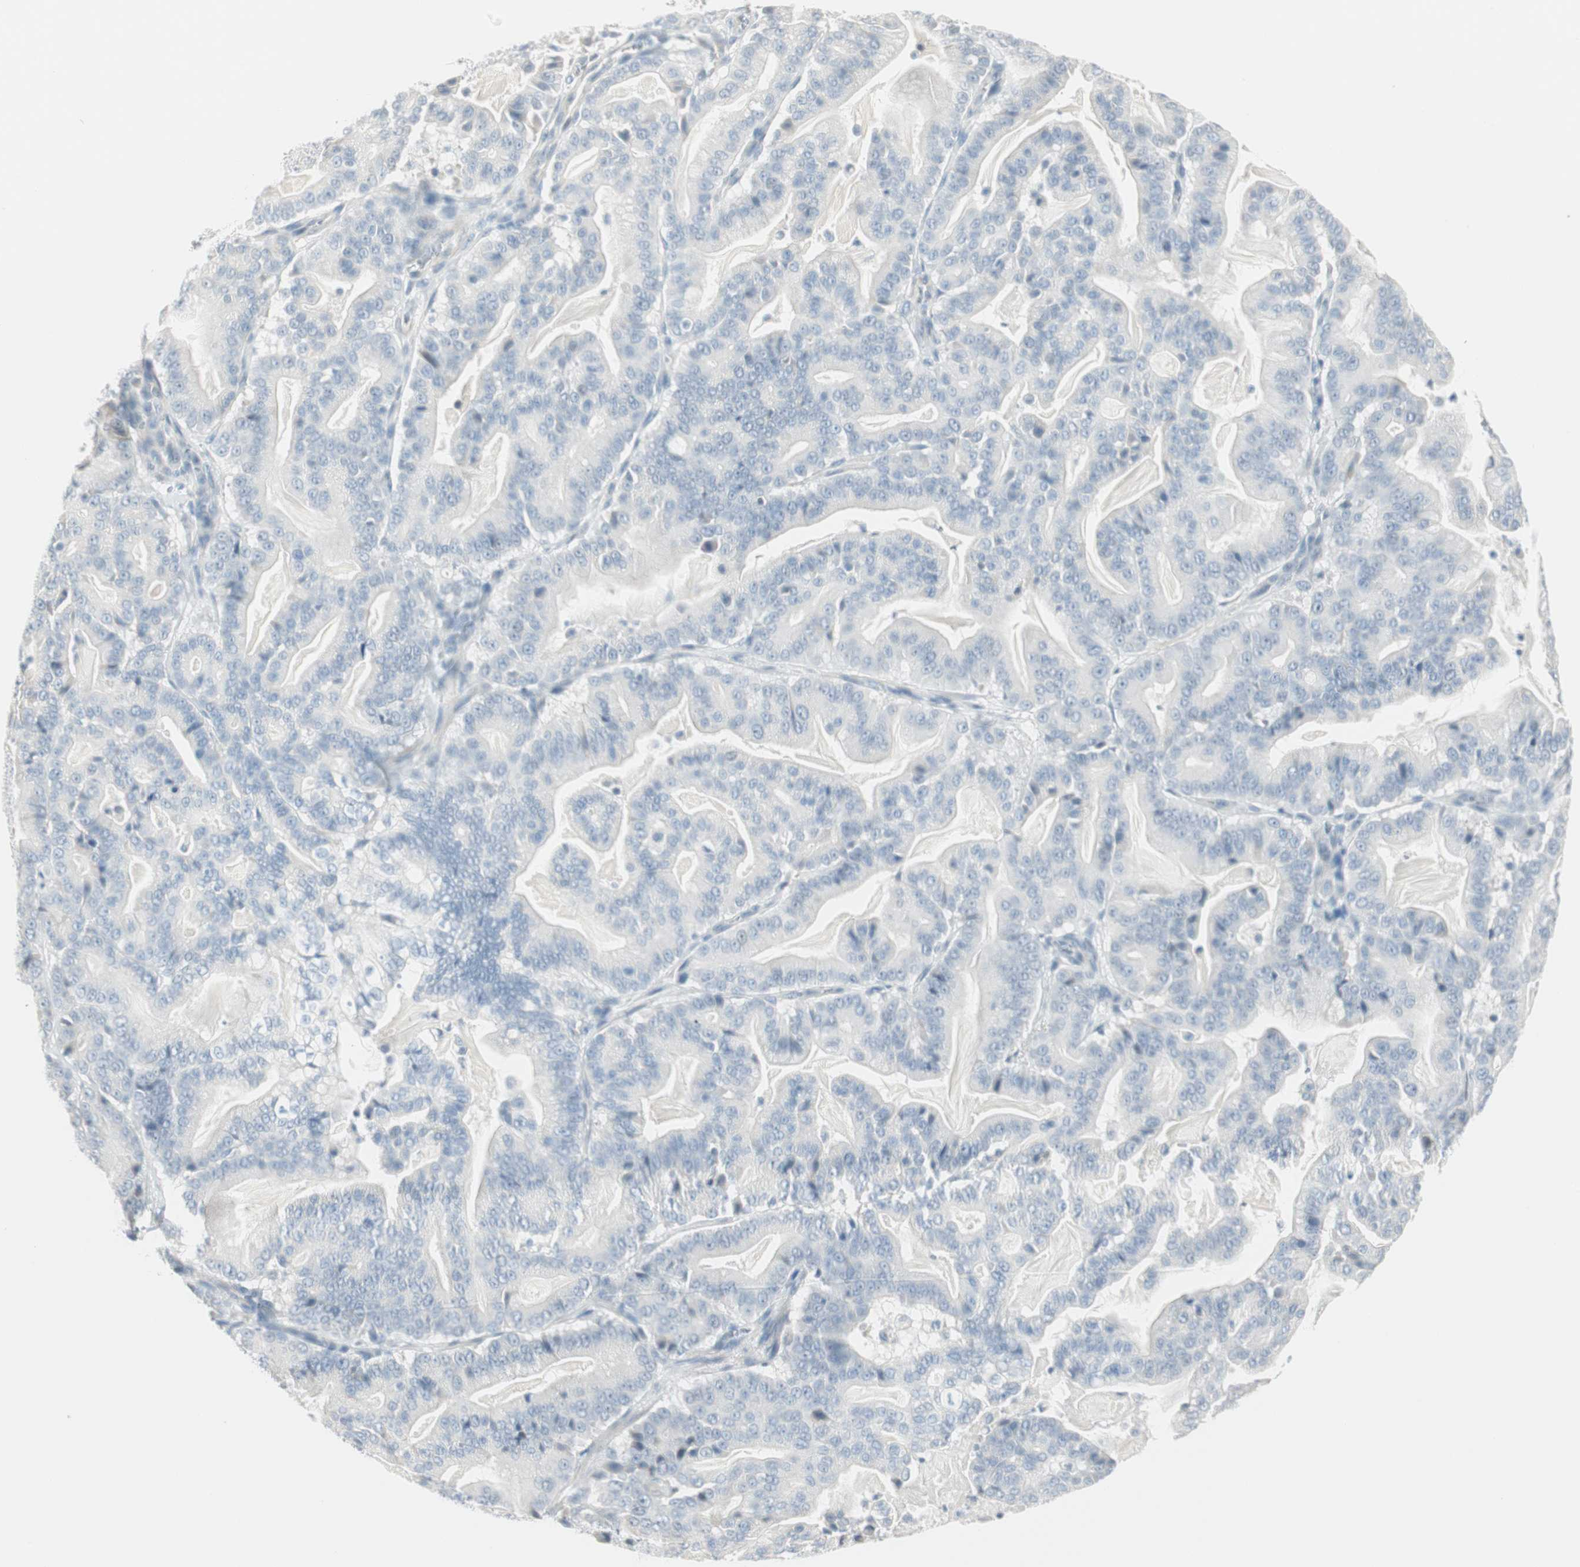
{"staining": {"intensity": "negative", "quantity": "none", "location": "none"}, "tissue": "pancreatic cancer", "cell_type": "Tumor cells", "image_type": "cancer", "snomed": [{"axis": "morphology", "description": "Adenocarcinoma, NOS"}, {"axis": "topography", "description": "Pancreas"}], "caption": "Tumor cells are negative for protein expression in human pancreatic cancer (adenocarcinoma). (Stains: DAB (3,3'-diaminobenzidine) IHC with hematoxylin counter stain, Microscopy: brightfield microscopy at high magnification).", "gene": "MLLT10", "patient": {"sex": "male", "age": 63}}